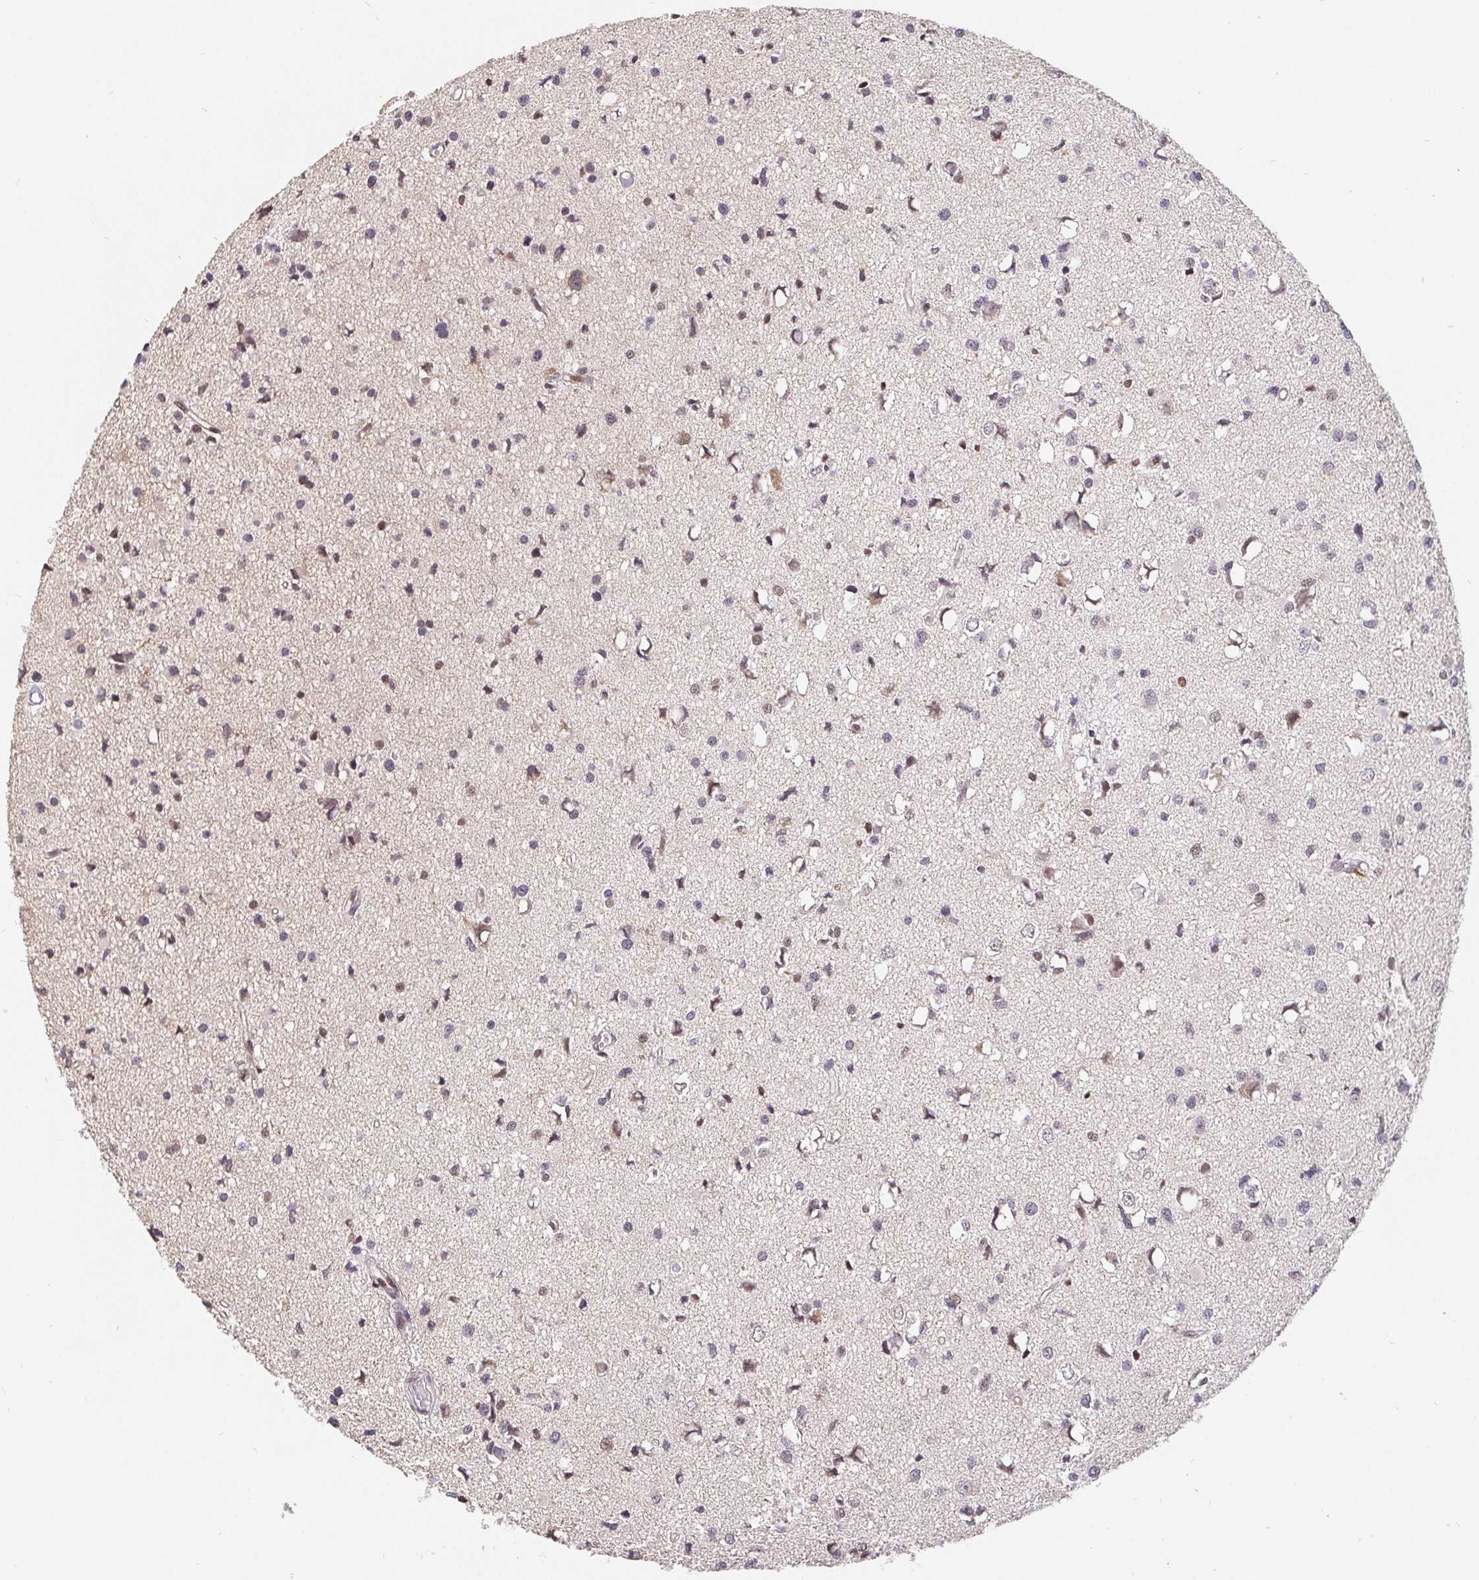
{"staining": {"intensity": "weak", "quantity": "25%-75%", "location": "nuclear"}, "tissue": "glioma", "cell_type": "Tumor cells", "image_type": "cancer", "snomed": [{"axis": "morphology", "description": "Glioma, malignant, High grade"}, {"axis": "topography", "description": "Brain"}], "caption": "This image demonstrates immunohistochemistry (IHC) staining of human malignant glioma (high-grade), with low weak nuclear staining in approximately 25%-75% of tumor cells.", "gene": "POU2F1", "patient": {"sex": "male", "age": 54}}